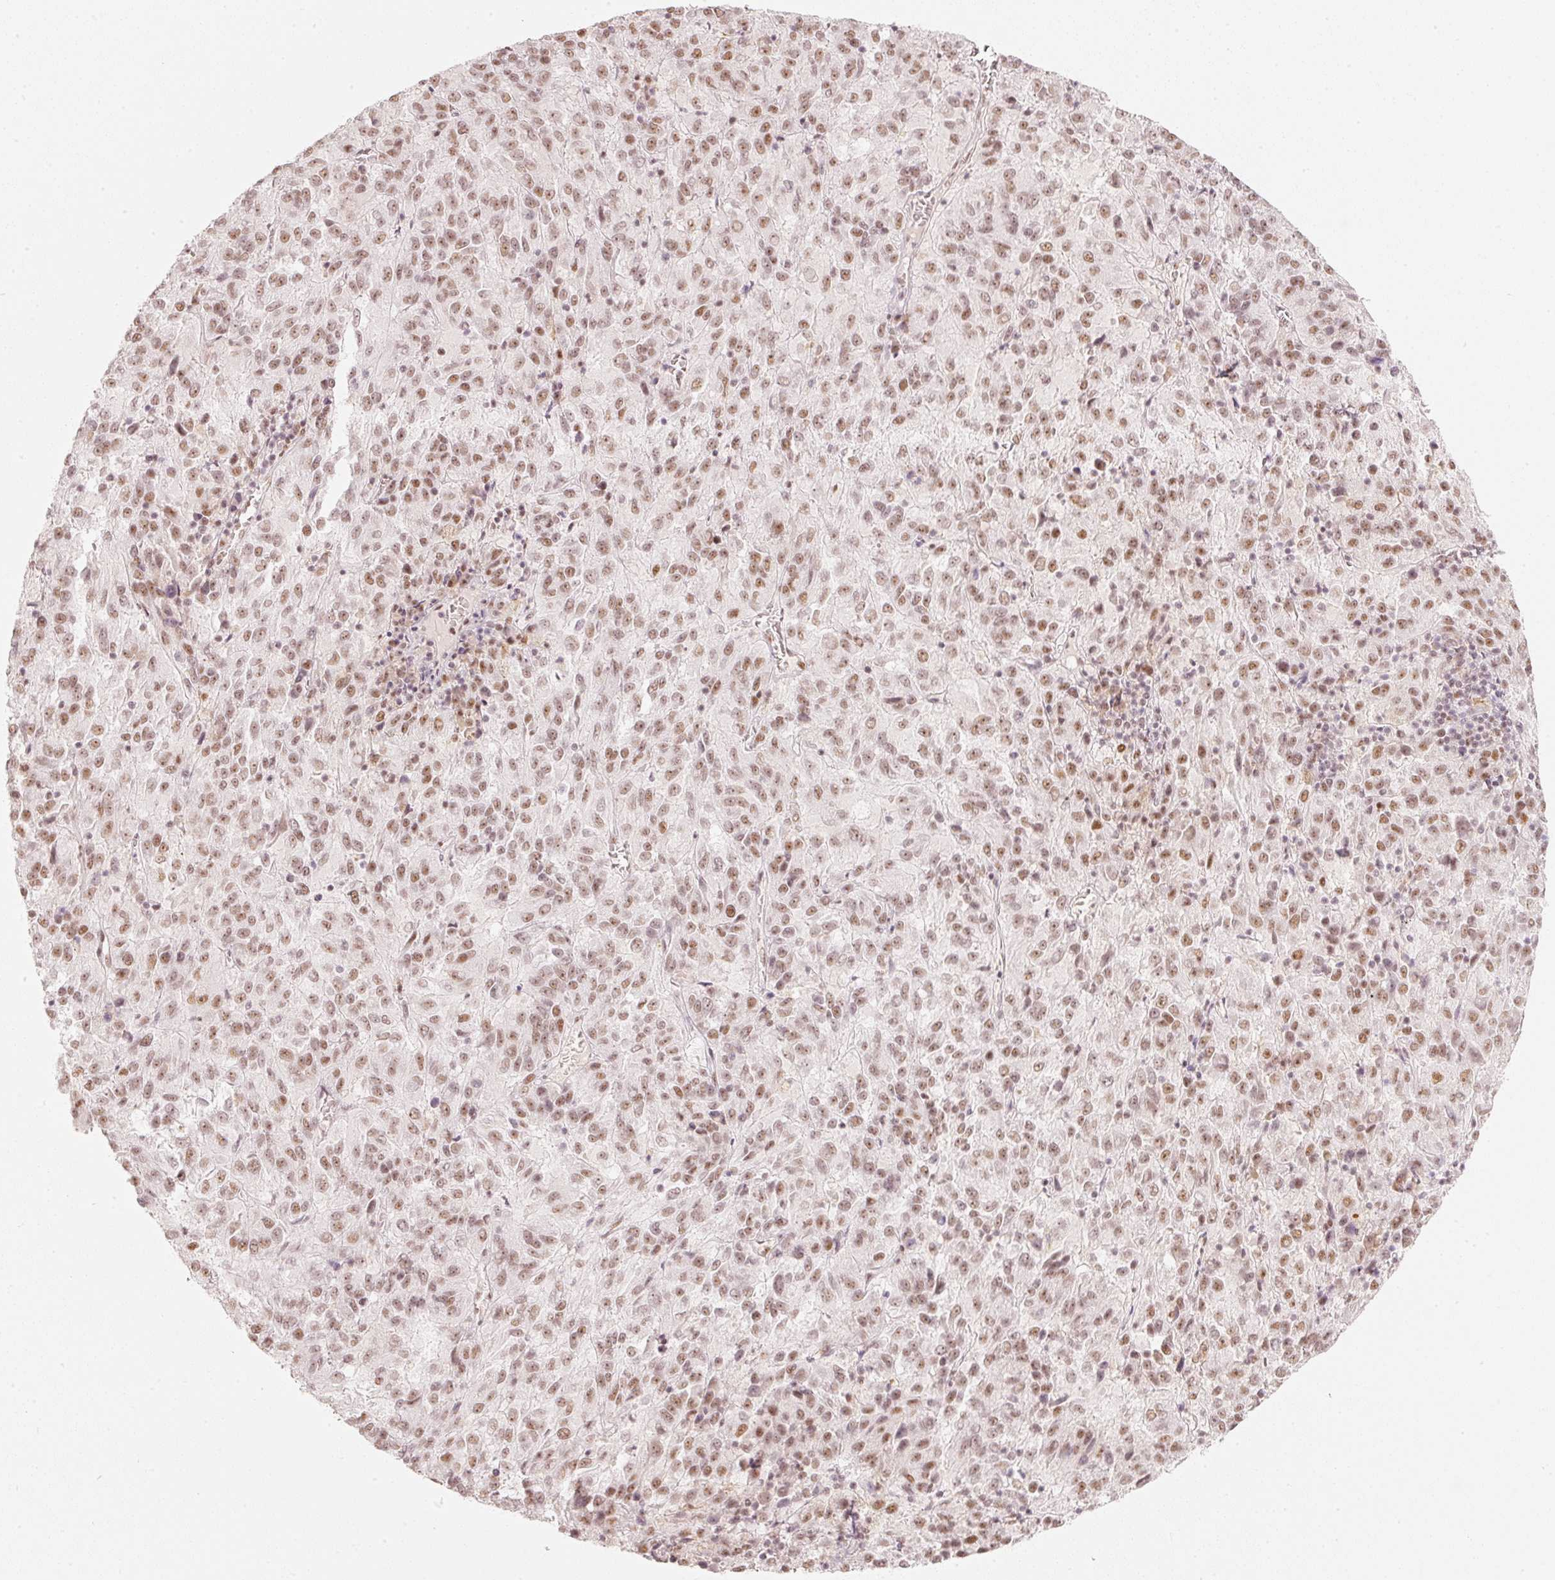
{"staining": {"intensity": "moderate", "quantity": ">75%", "location": "nuclear"}, "tissue": "melanoma", "cell_type": "Tumor cells", "image_type": "cancer", "snomed": [{"axis": "morphology", "description": "Malignant melanoma, Metastatic site"}, {"axis": "topography", "description": "Lung"}], "caption": "Moderate nuclear staining is seen in about >75% of tumor cells in malignant melanoma (metastatic site).", "gene": "PPP1R10", "patient": {"sex": "male", "age": 64}}